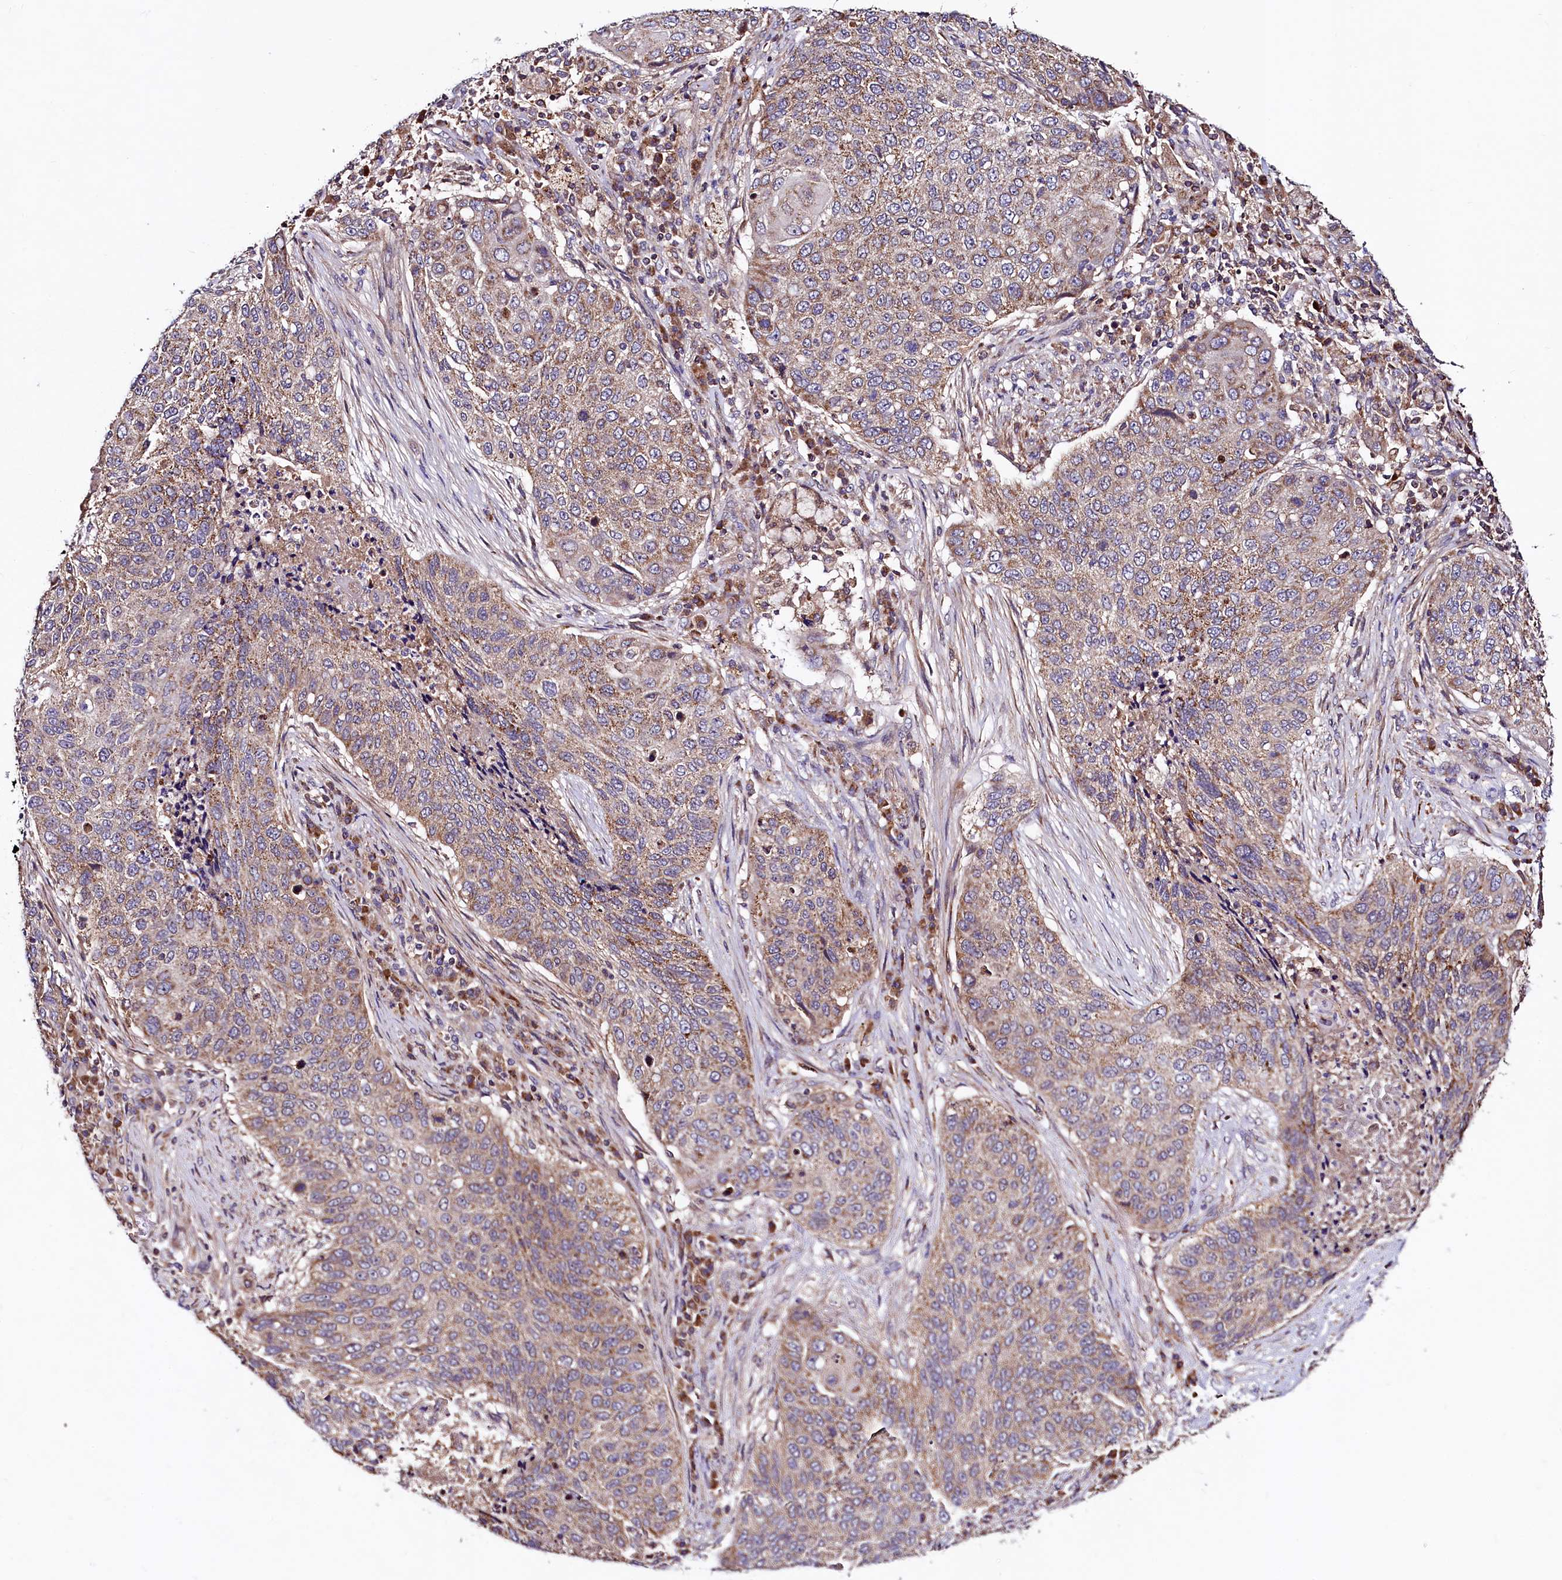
{"staining": {"intensity": "moderate", "quantity": "25%-75%", "location": "cytoplasmic/membranous"}, "tissue": "lung cancer", "cell_type": "Tumor cells", "image_type": "cancer", "snomed": [{"axis": "morphology", "description": "Squamous cell carcinoma, NOS"}, {"axis": "topography", "description": "Lung"}], "caption": "A high-resolution photomicrograph shows immunohistochemistry staining of lung cancer, which reveals moderate cytoplasmic/membranous positivity in approximately 25%-75% of tumor cells.", "gene": "CIAO3", "patient": {"sex": "female", "age": 63}}